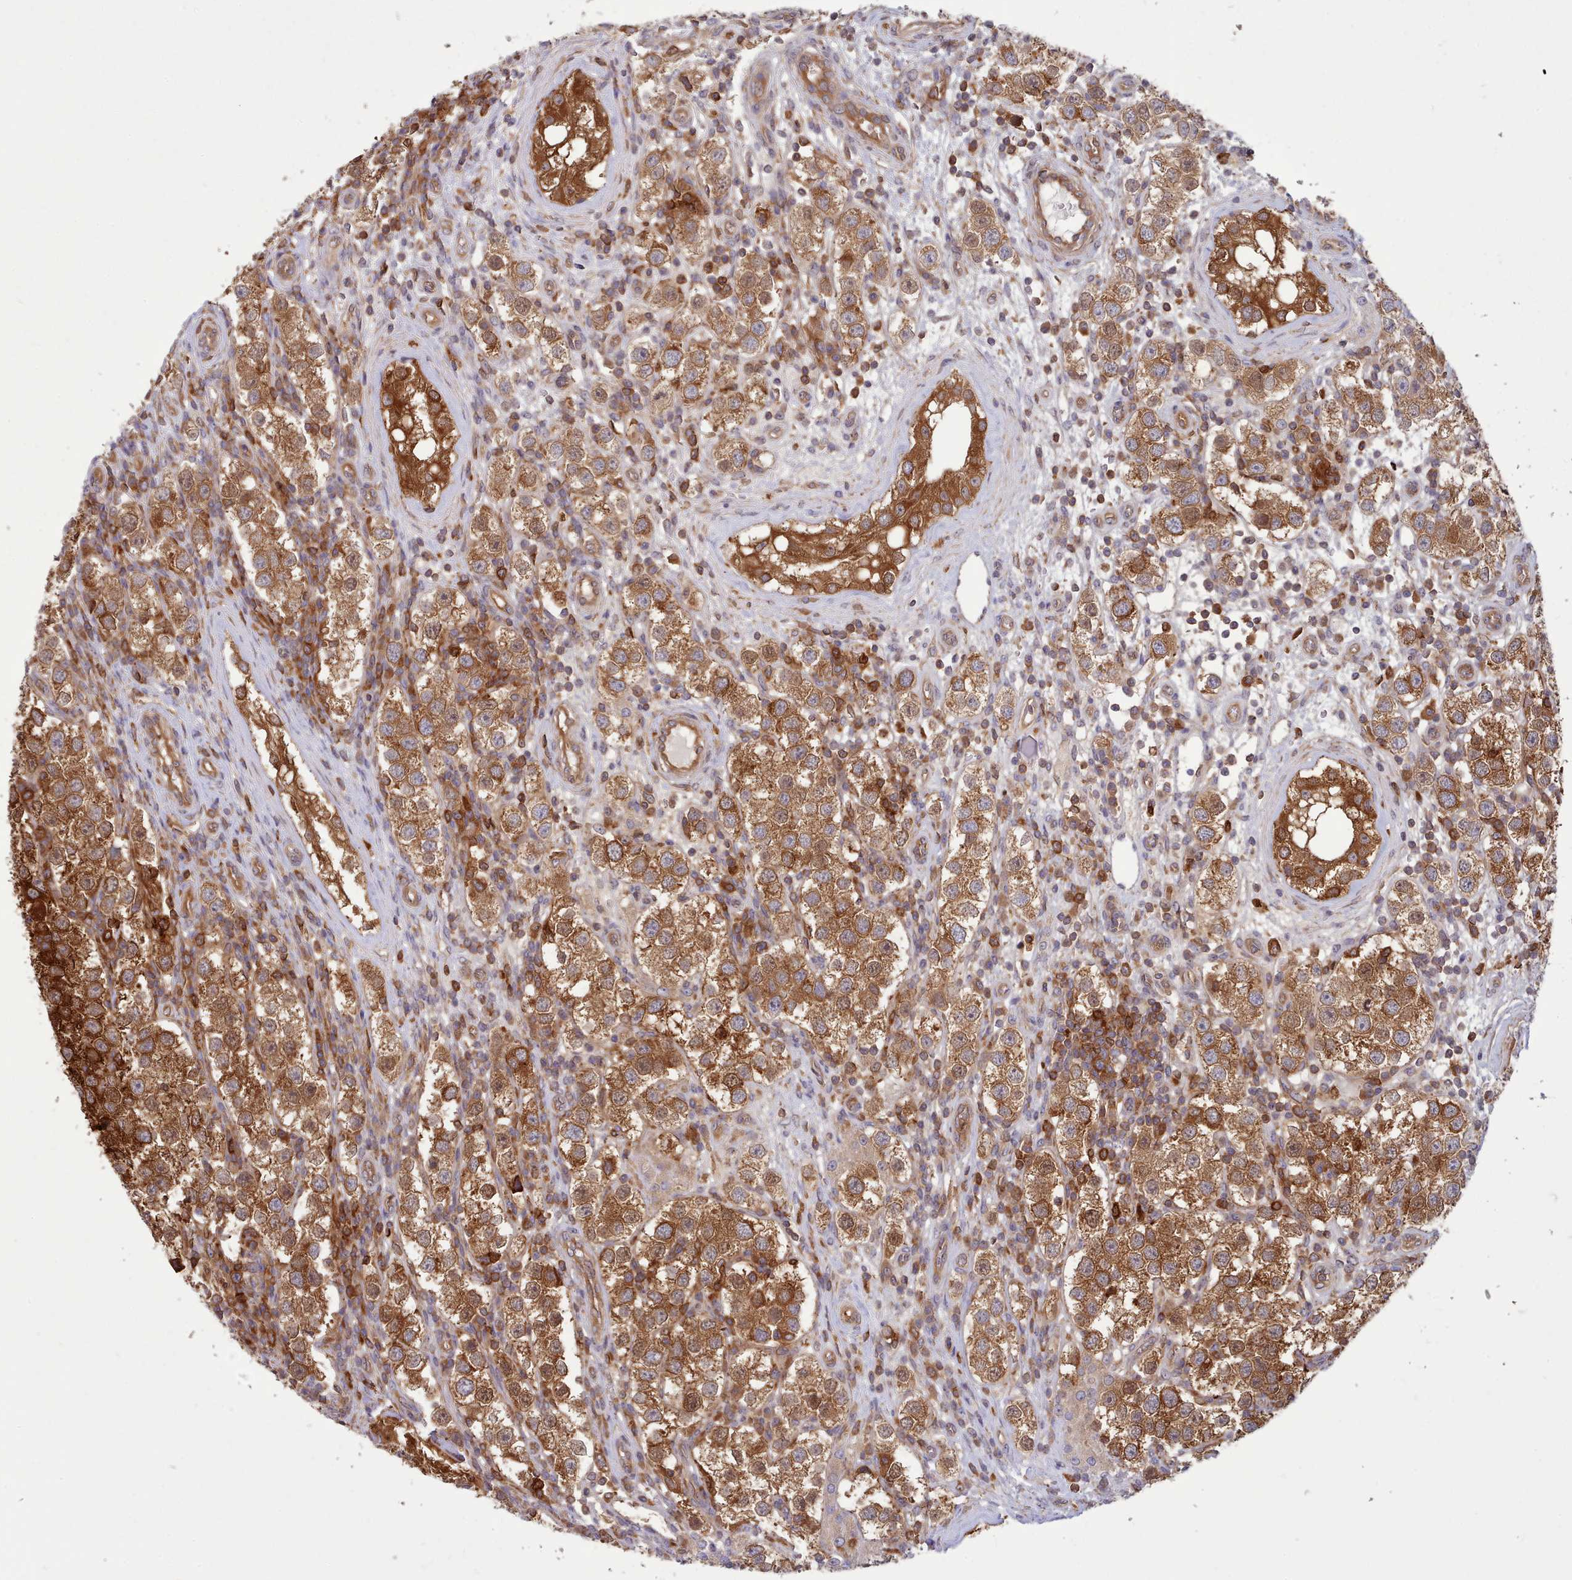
{"staining": {"intensity": "strong", "quantity": ">75%", "location": "cytoplasmic/membranous"}, "tissue": "testis cancer", "cell_type": "Tumor cells", "image_type": "cancer", "snomed": [{"axis": "morphology", "description": "Seminoma, NOS"}, {"axis": "topography", "description": "Testis"}], "caption": "About >75% of tumor cells in testis seminoma display strong cytoplasmic/membranous protein positivity as visualized by brown immunohistochemical staining.", "gene": "SLC4A9", "patient": {"sex": "male", "age": 37}}